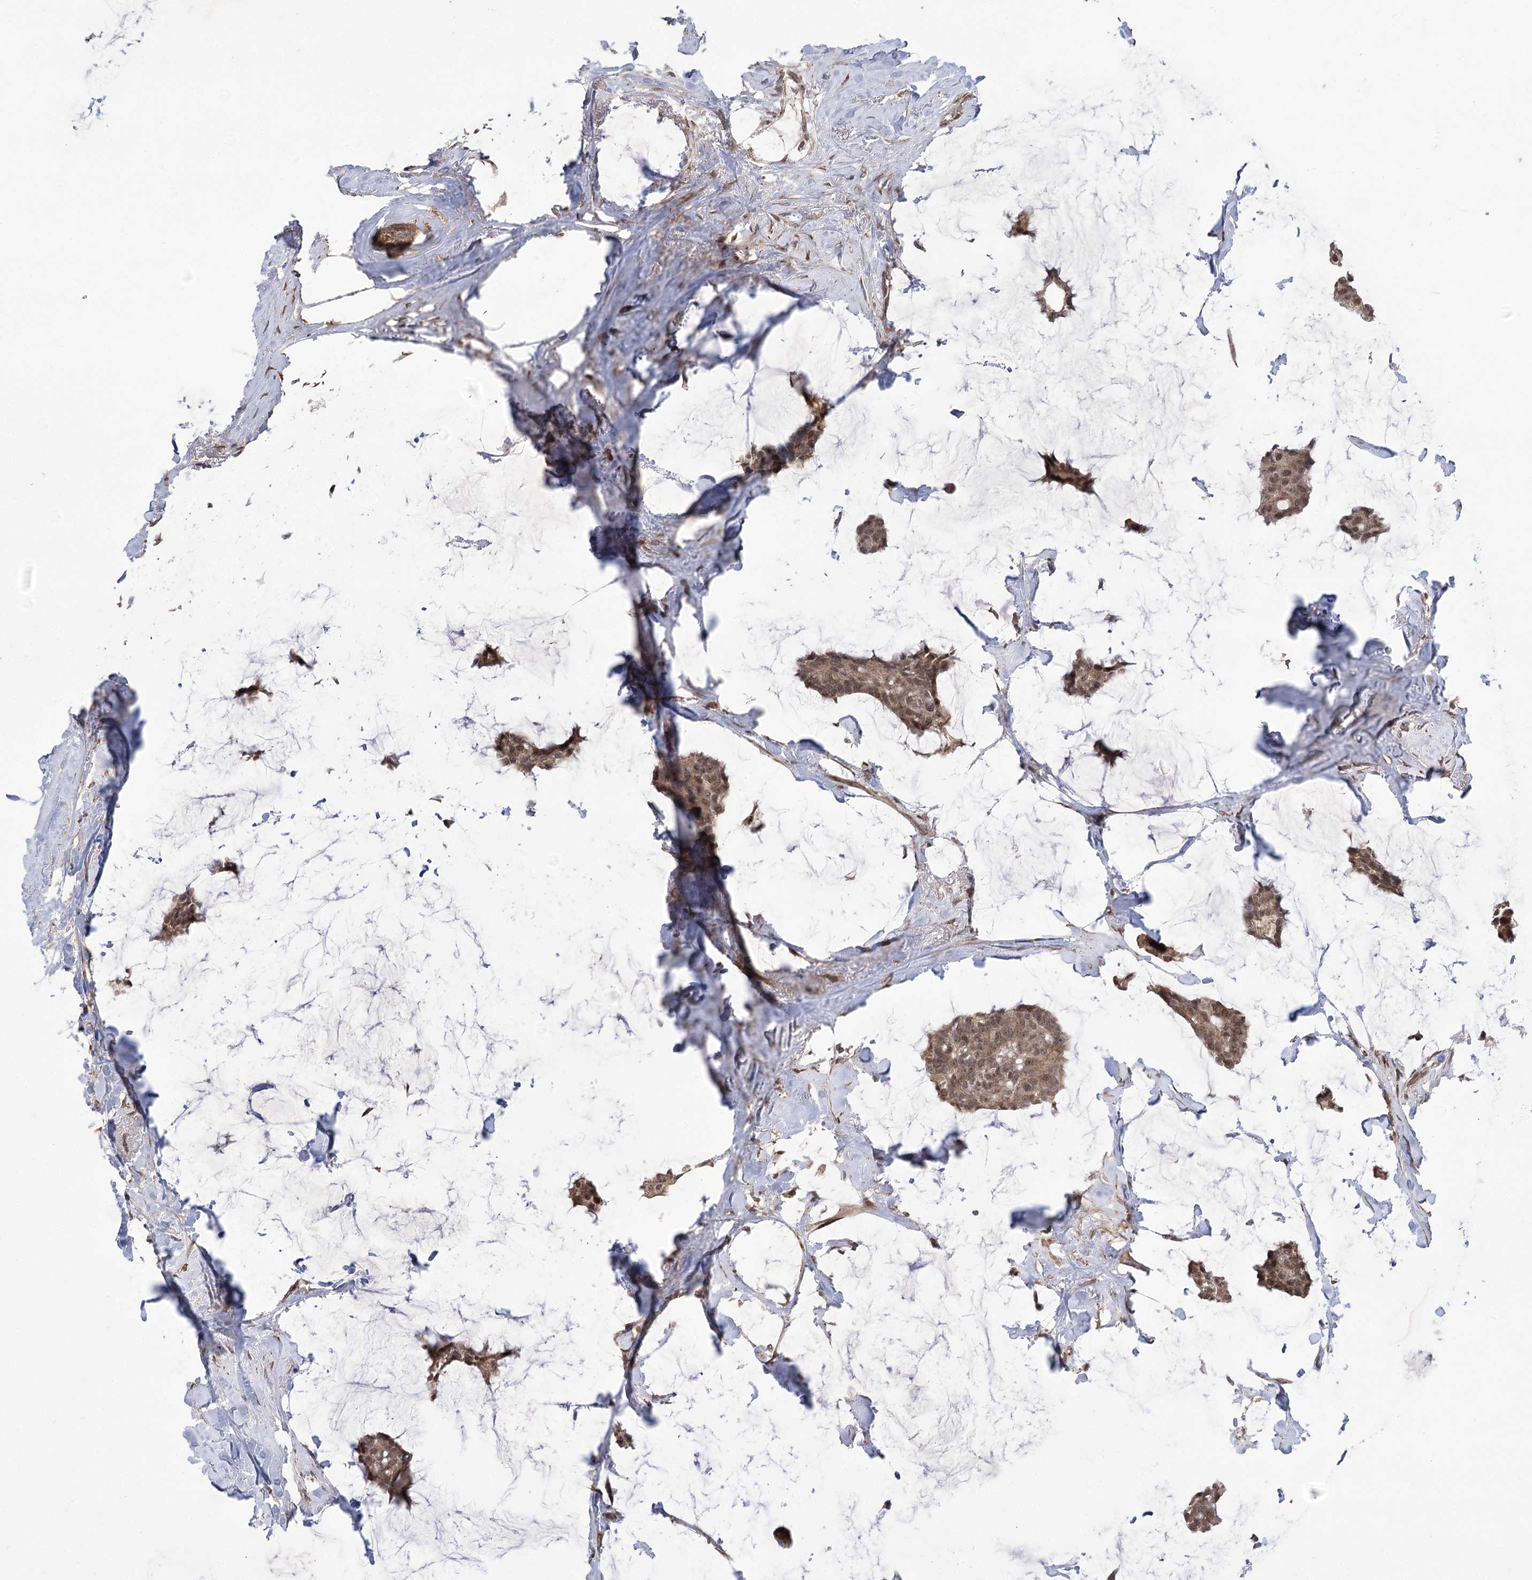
{"staining": {"intensity": "moderate", "quantity": ">75%", "location": "cytoplasmic/membranous,nuclear"}, "tissue": "breast cancer", "cell_type": "Tumor cells", "image_type": "cancer", "snomed": [{"axis": "morphology", "description": "Duct carcinoma"}, {"axis": "topography", "description": "Breast"}], "caption": "Protein expression analysis of breast cancer shows moderate cytoplasmic/membranous and nuclear positivity in approximately >75% of tumor cells.", "gene": "TENM2", "patient": {"sex": "female", "age": 93}}